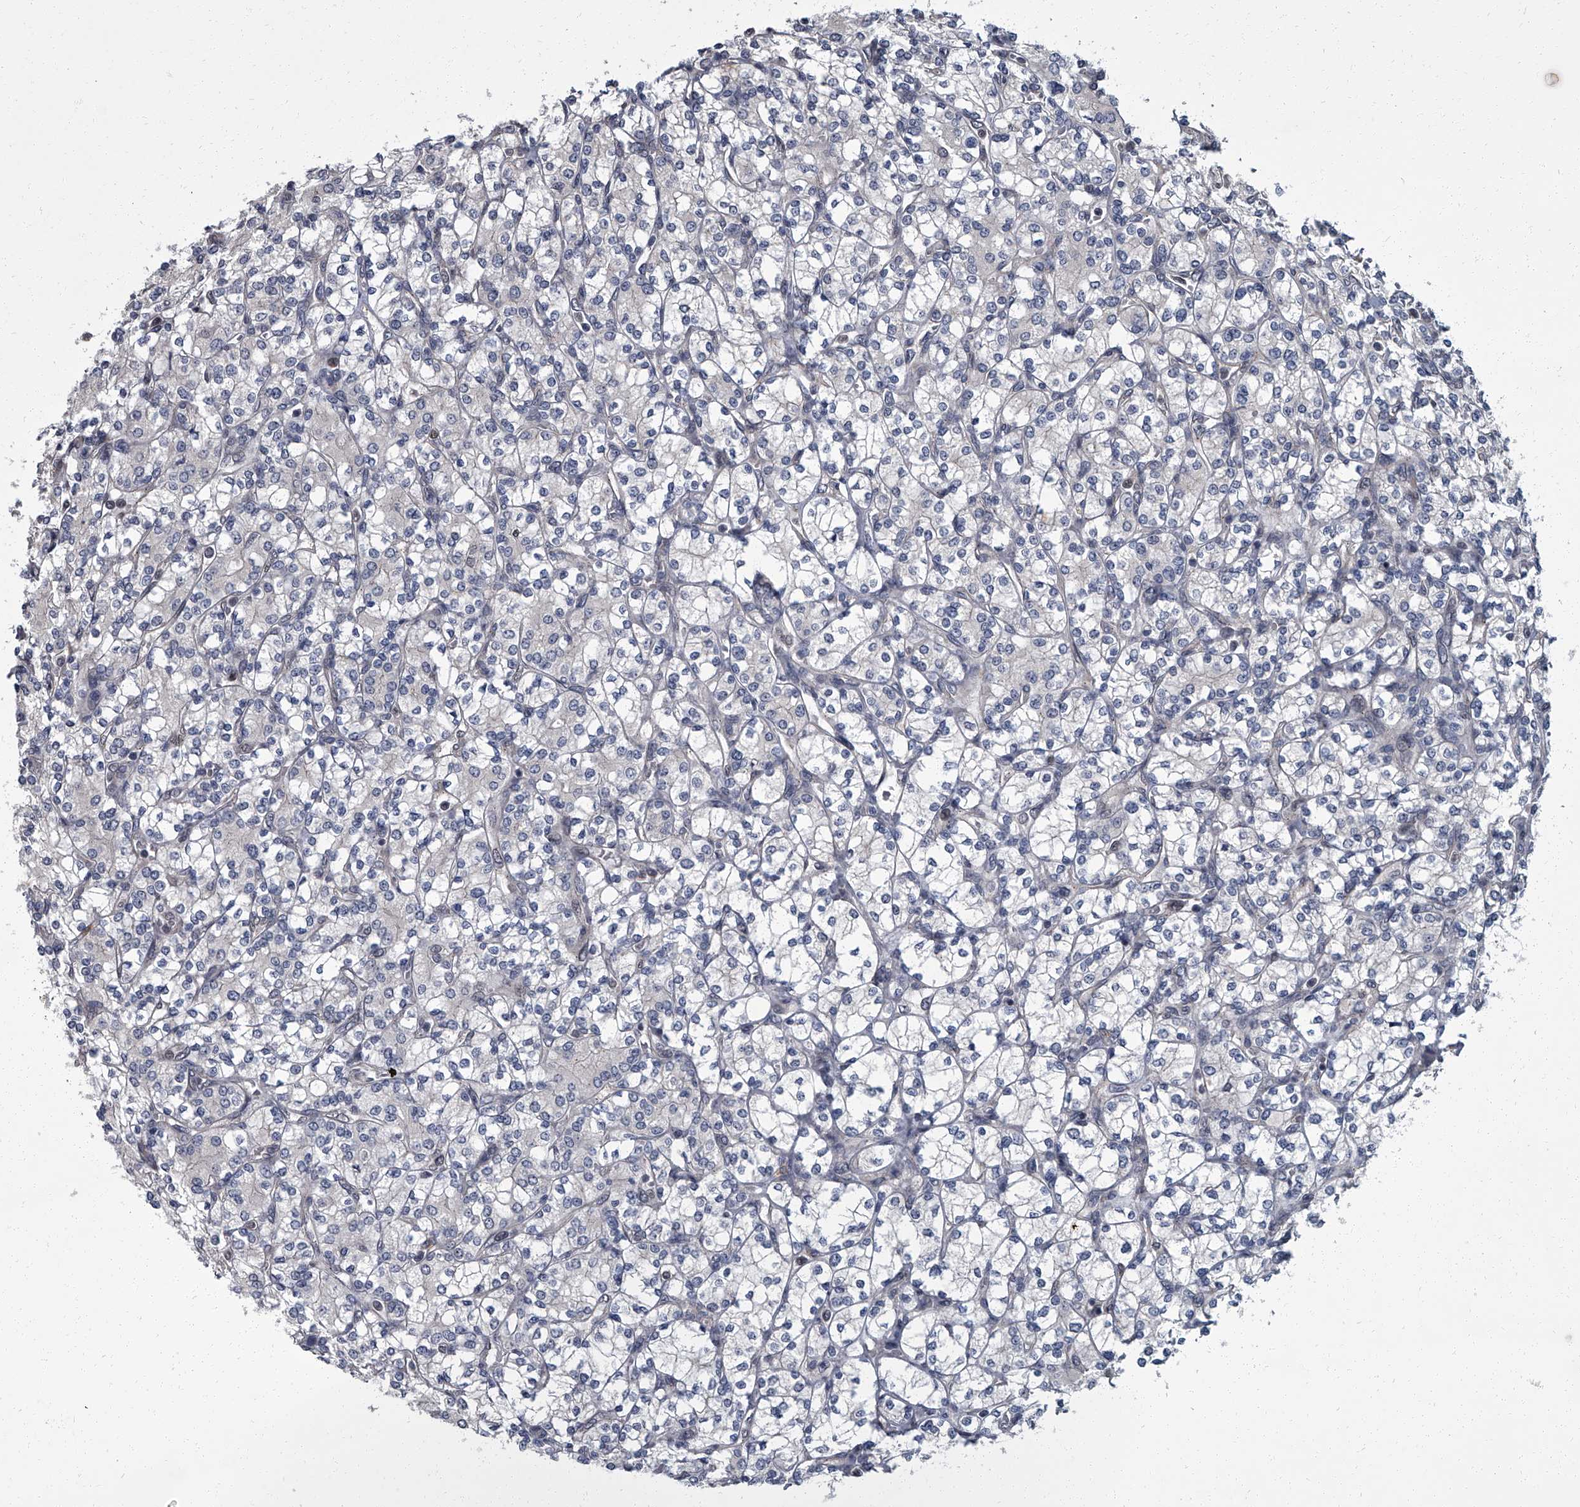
{"staining": {"intensity": "negative", "quantity": "none", "location": "none"}, "tissue": "renal cancer", "cell_type": "Tumor cells", "image_type": "cancer", "snomed": [{"axis": "morphology", "description": "Adenocarcinoma, NOS"}, {"axis": "topography", "description": "Kidney"}], "caption": "IHC of human renal adenocarcinoma shows no staining in tumor cells. (DAB (3,3'-diaminobenzidine) immunohistochemistry (IHC) with hematoxylin counter stain).", "gene": "ZNF274", "patient": {"sex": "male", "age": 77}}